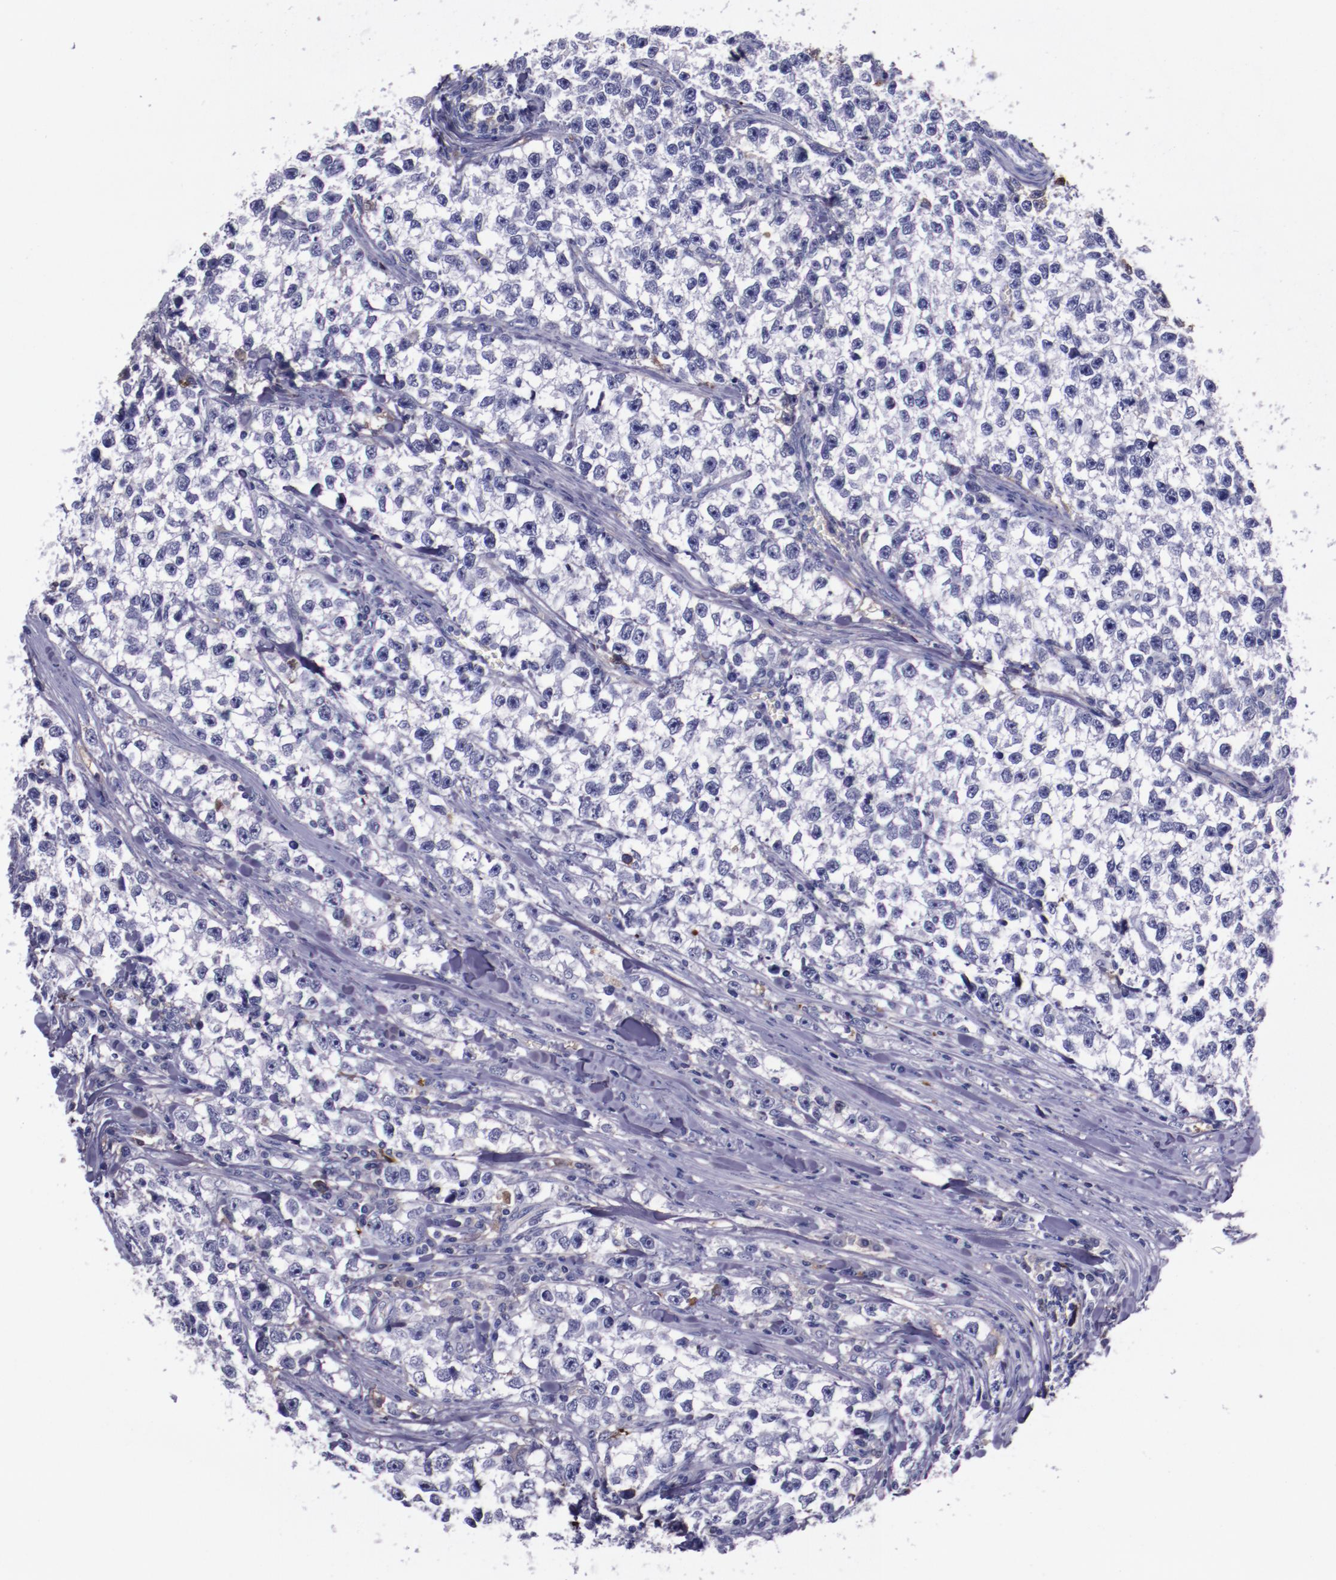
{"staining": {"intensity": "moderate", "quantity": "<25%", "location": "cytoplasmic/membranous"}, "tissue": "testis cancer", "cell_type": "Tumor cells", "image_type": "cancer", "snomed": [{"axis": "morphology", "description": "Seminoma, NOS"}, {"axis": "morphology", "description": "Carcinoma, Embryonal, NOS"}, {"axis": "topography", "description": "Testis"}], "caption": "Protein expression analysis of human testis cancer reveals moderate cytoplasmic/membranous positivity in approximately <25% of tumor cells. The staining is performed using DAB (3,3'-diaminobenzidine) brown chromogen to label protein expression. The nuclei are counter-stained blue using hematoxylin.", "gene": "APOH", "patient": {"sex": "male", "age": 30}}